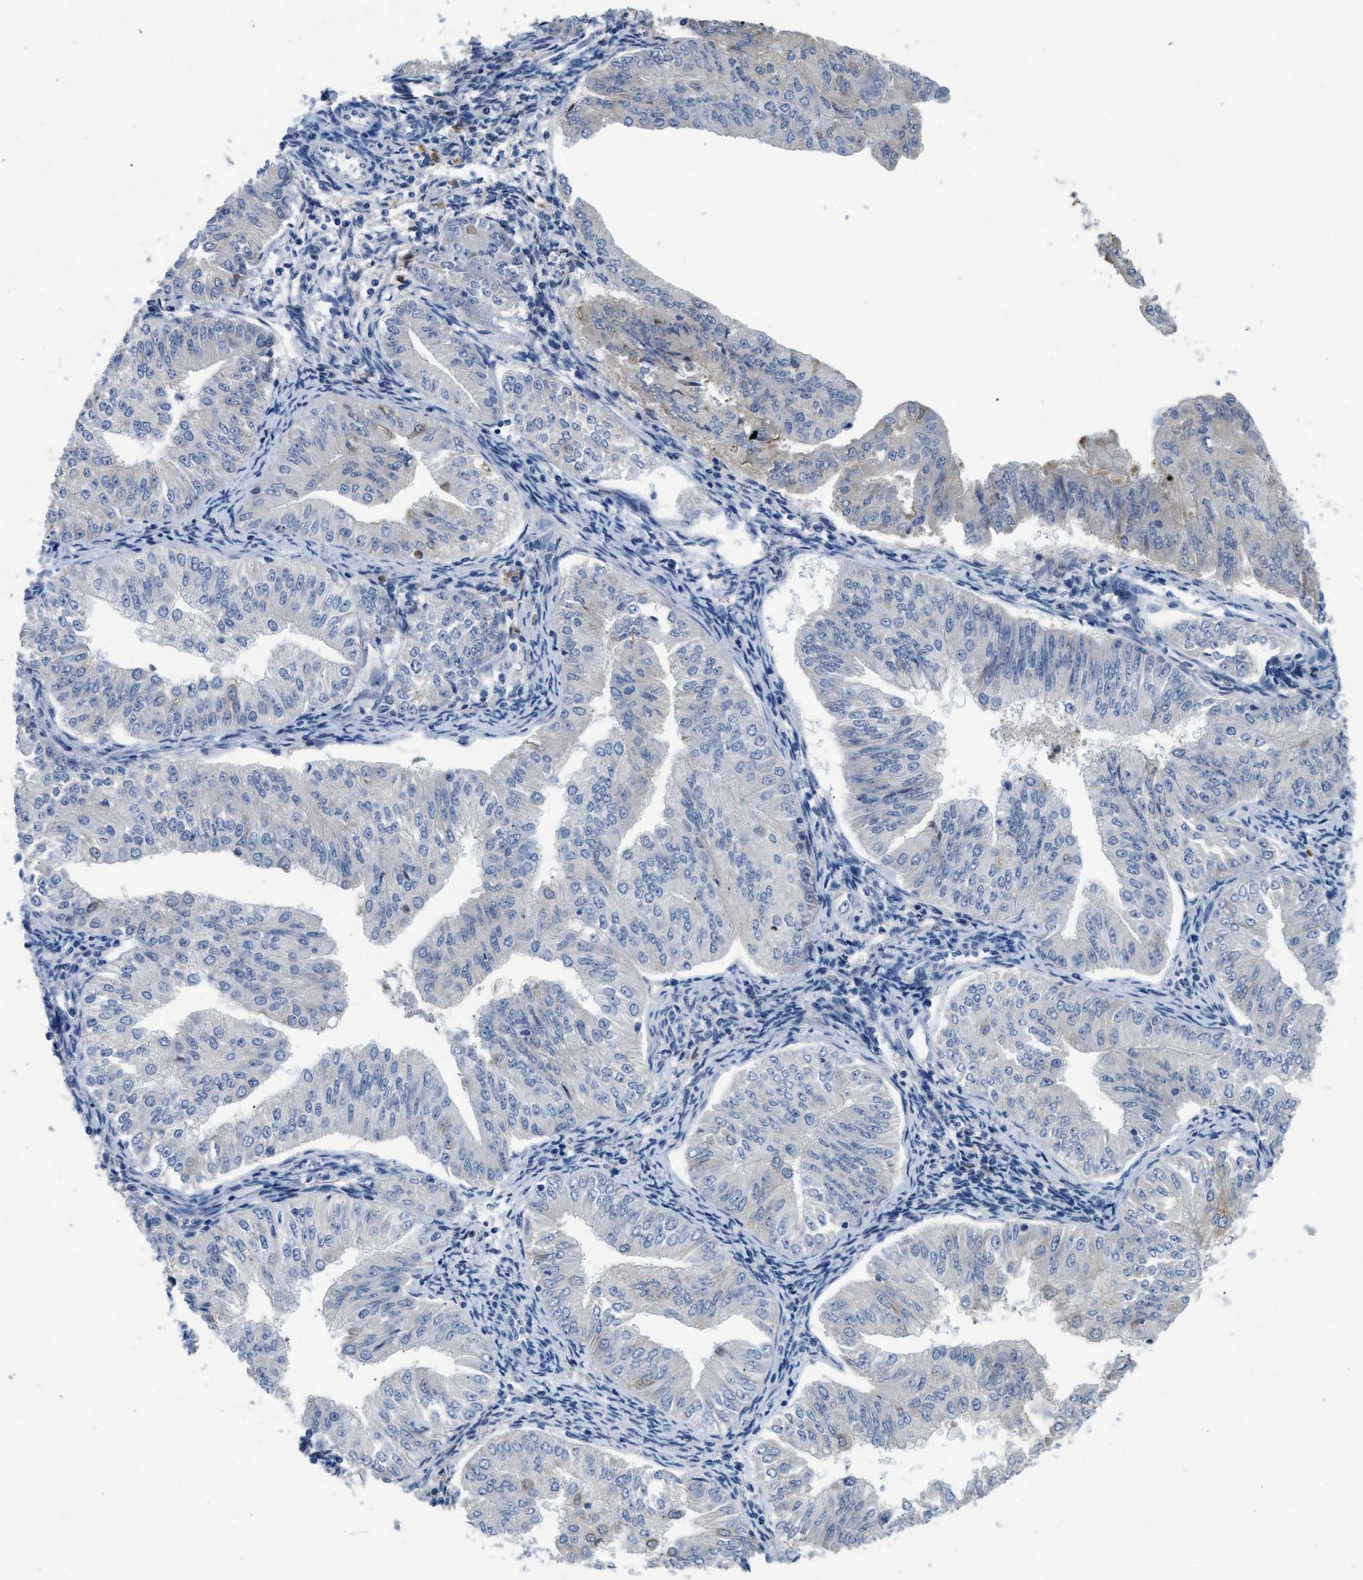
{"staining": {"intensity": "negative", "quantity": "none", "location": "none"}, "tissue": "endometrial cancer", "cell_type": "Tumor cells", "image_type": "cancer", "snomed": [{"axis": "morphology", "description": "Normal tissue, NOS"}, {"axis": "morphology", "description": "Adenocarcinoma, NOS"}, {"axis": "topography", "description": "Endometrium"}], "caption": "The micrograph reveals no staining of tumor cells in endometrial cancer.", "gene": "C1S", "patient": {"sex": "female", "age": 53}}